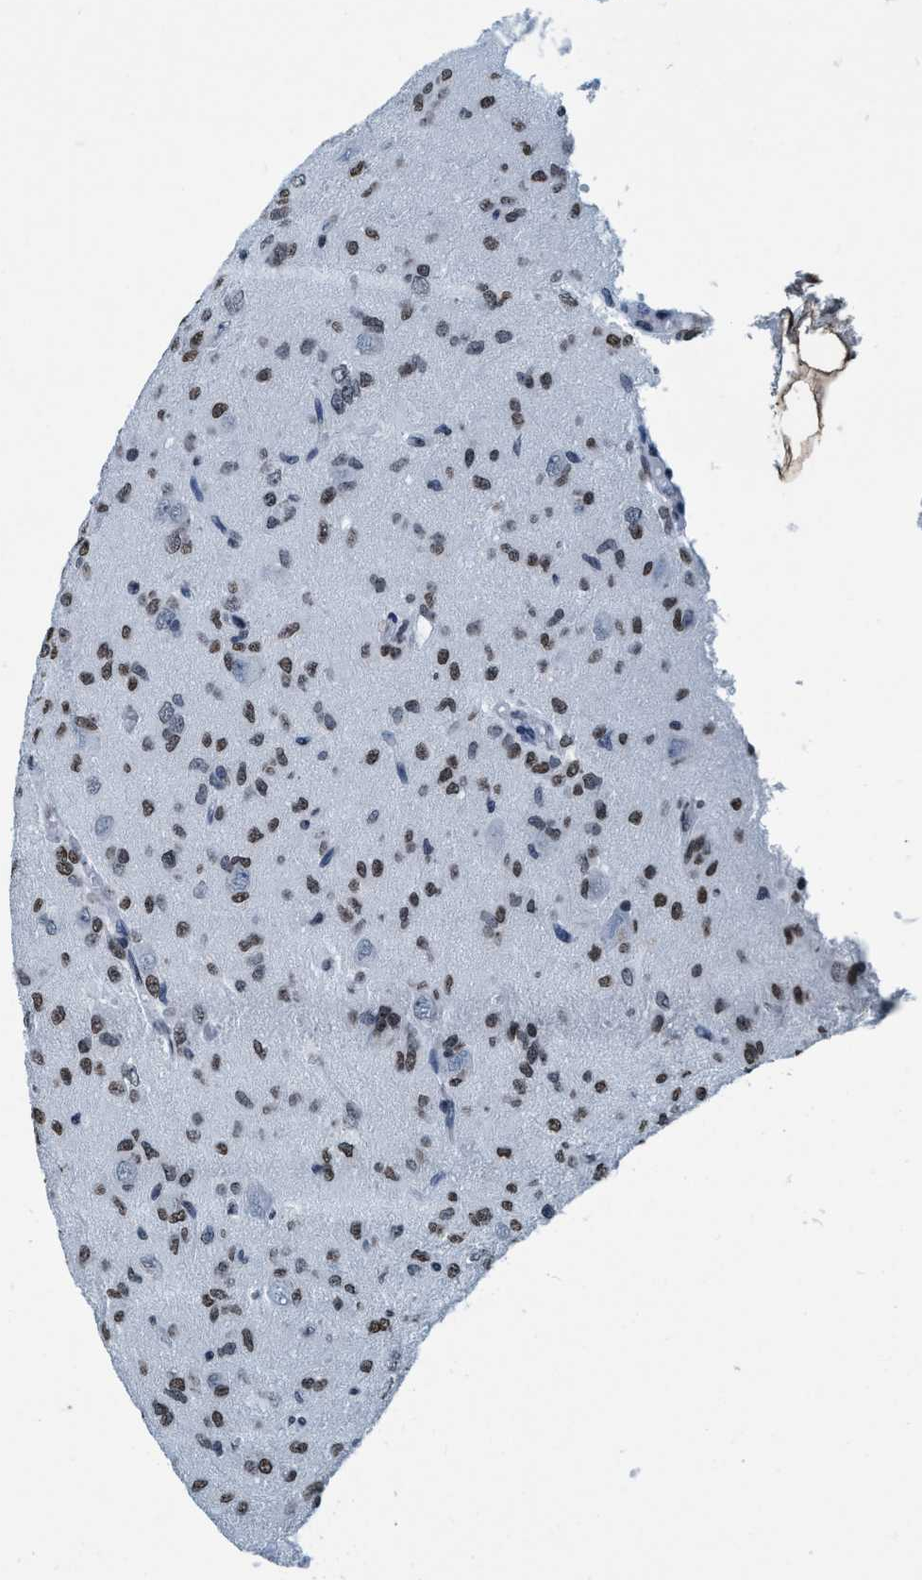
{"staining": {"intensity": "strong", "quantity": ">75%", "location": "nuclear"}, "tissue": "glioma", "cell_type": "Tumor cells", "image_type": "cancer", "snomed": [{"axis": "morphology", "description": "Glioma, malignant, High grade"}, {"axis": "topography", "description": "Brain"}], "caption": "Approximately >75% of tumor cells in malignant high-grade glioma show strong nuclear protein staining as visualized by brown immunohistochemical staining.", "gene": "CCNE2", "patient": {"sex": "female", "age": 59}}